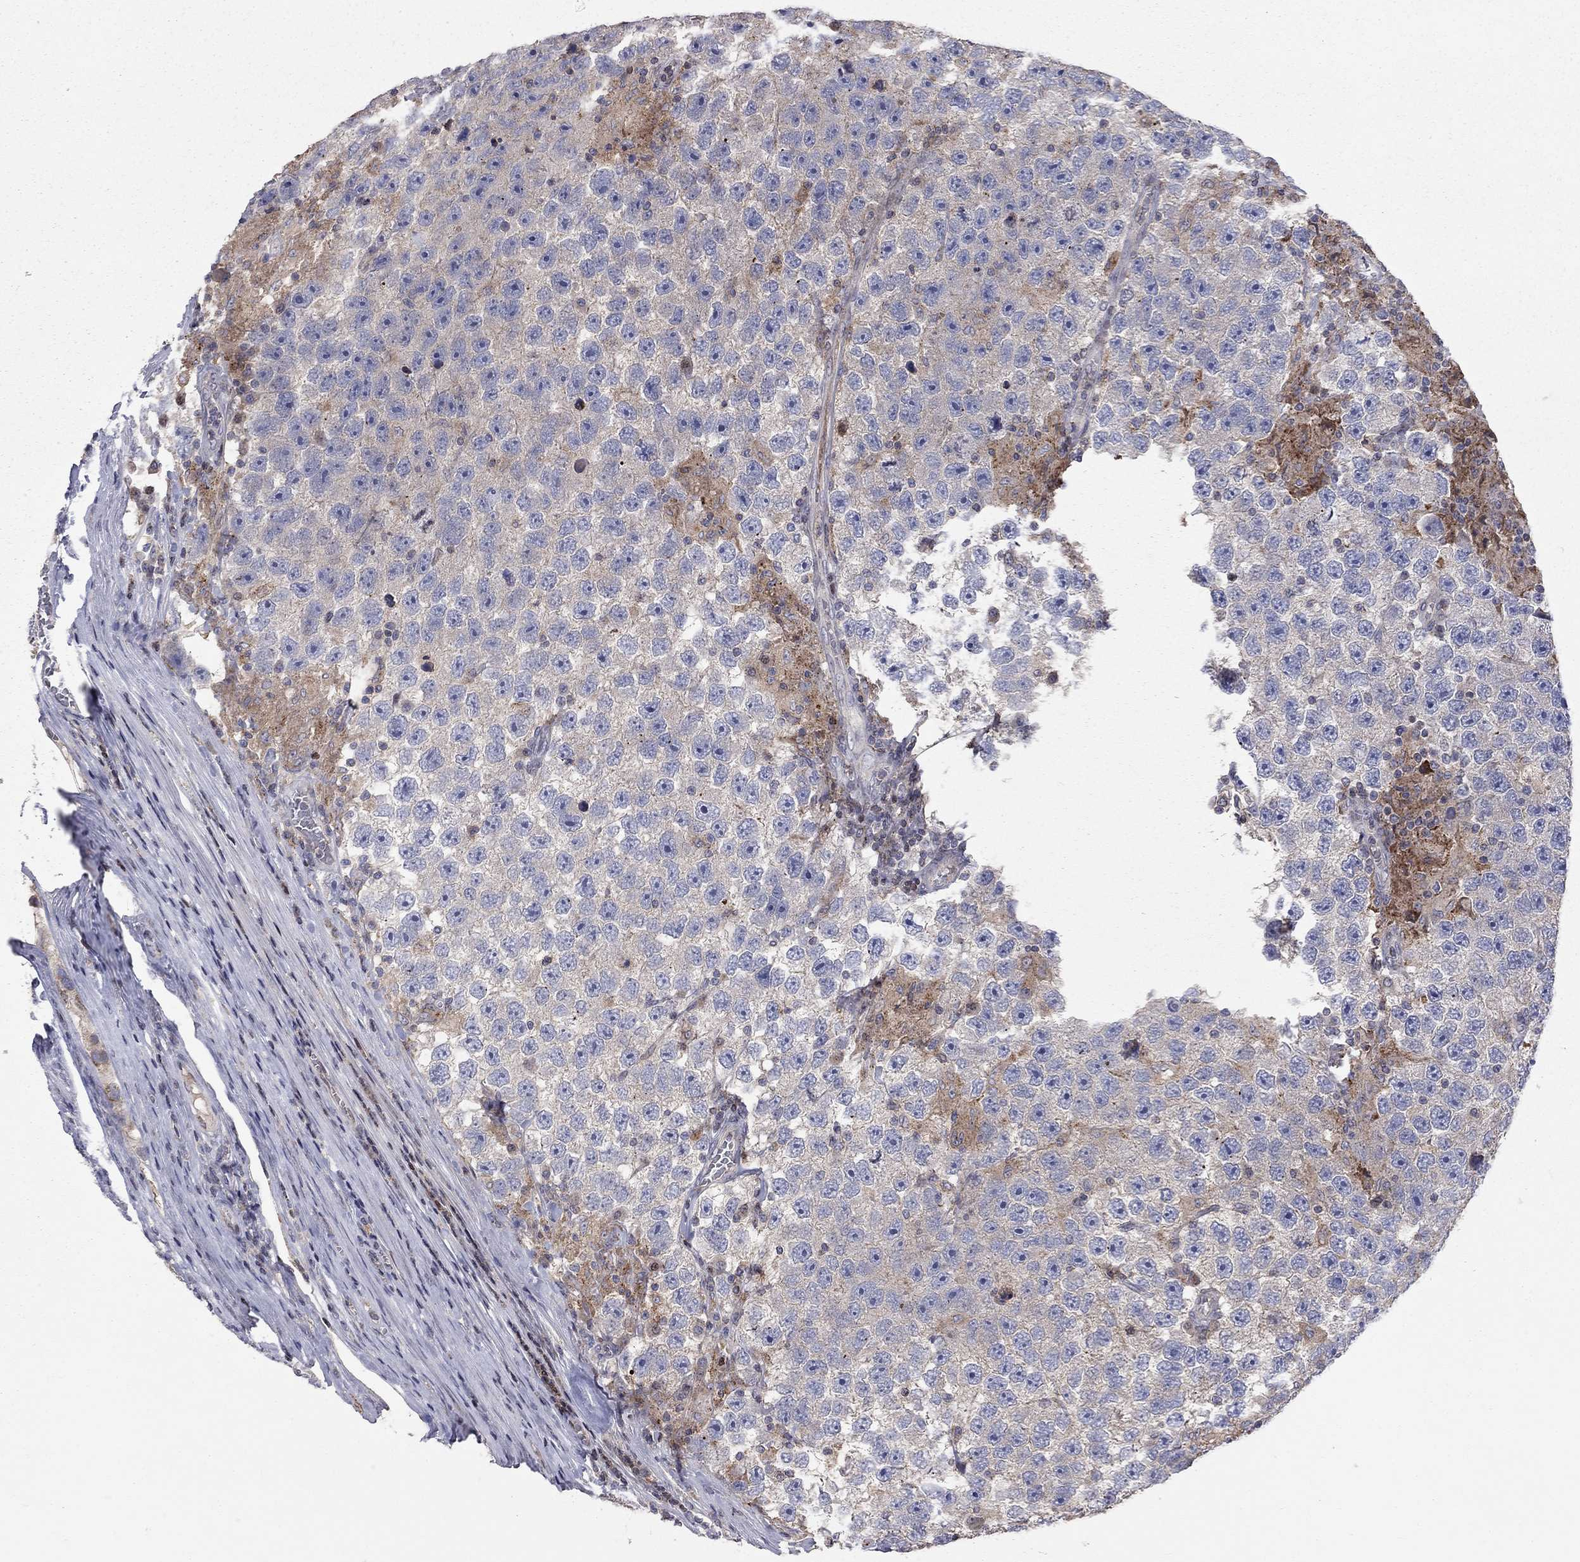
{"staining": {"intensity": "weak", "quantity": "<25%", "location": "cytoplasmic/membranous"}, "tissue": "testis cancer", "cell_type": "Tumor cells", "image_type": "cancer", "snomed": [{"axis": "morphology", "description": "Seminoma, NOS"}, {"axis": "topography", "description": "Testis"}], "caption": "Micrograph shows no protein staining in tumor cells of testis cancer tissue.", "gene": "ERN2", "patient": {"sex": "male", "age": 26}}